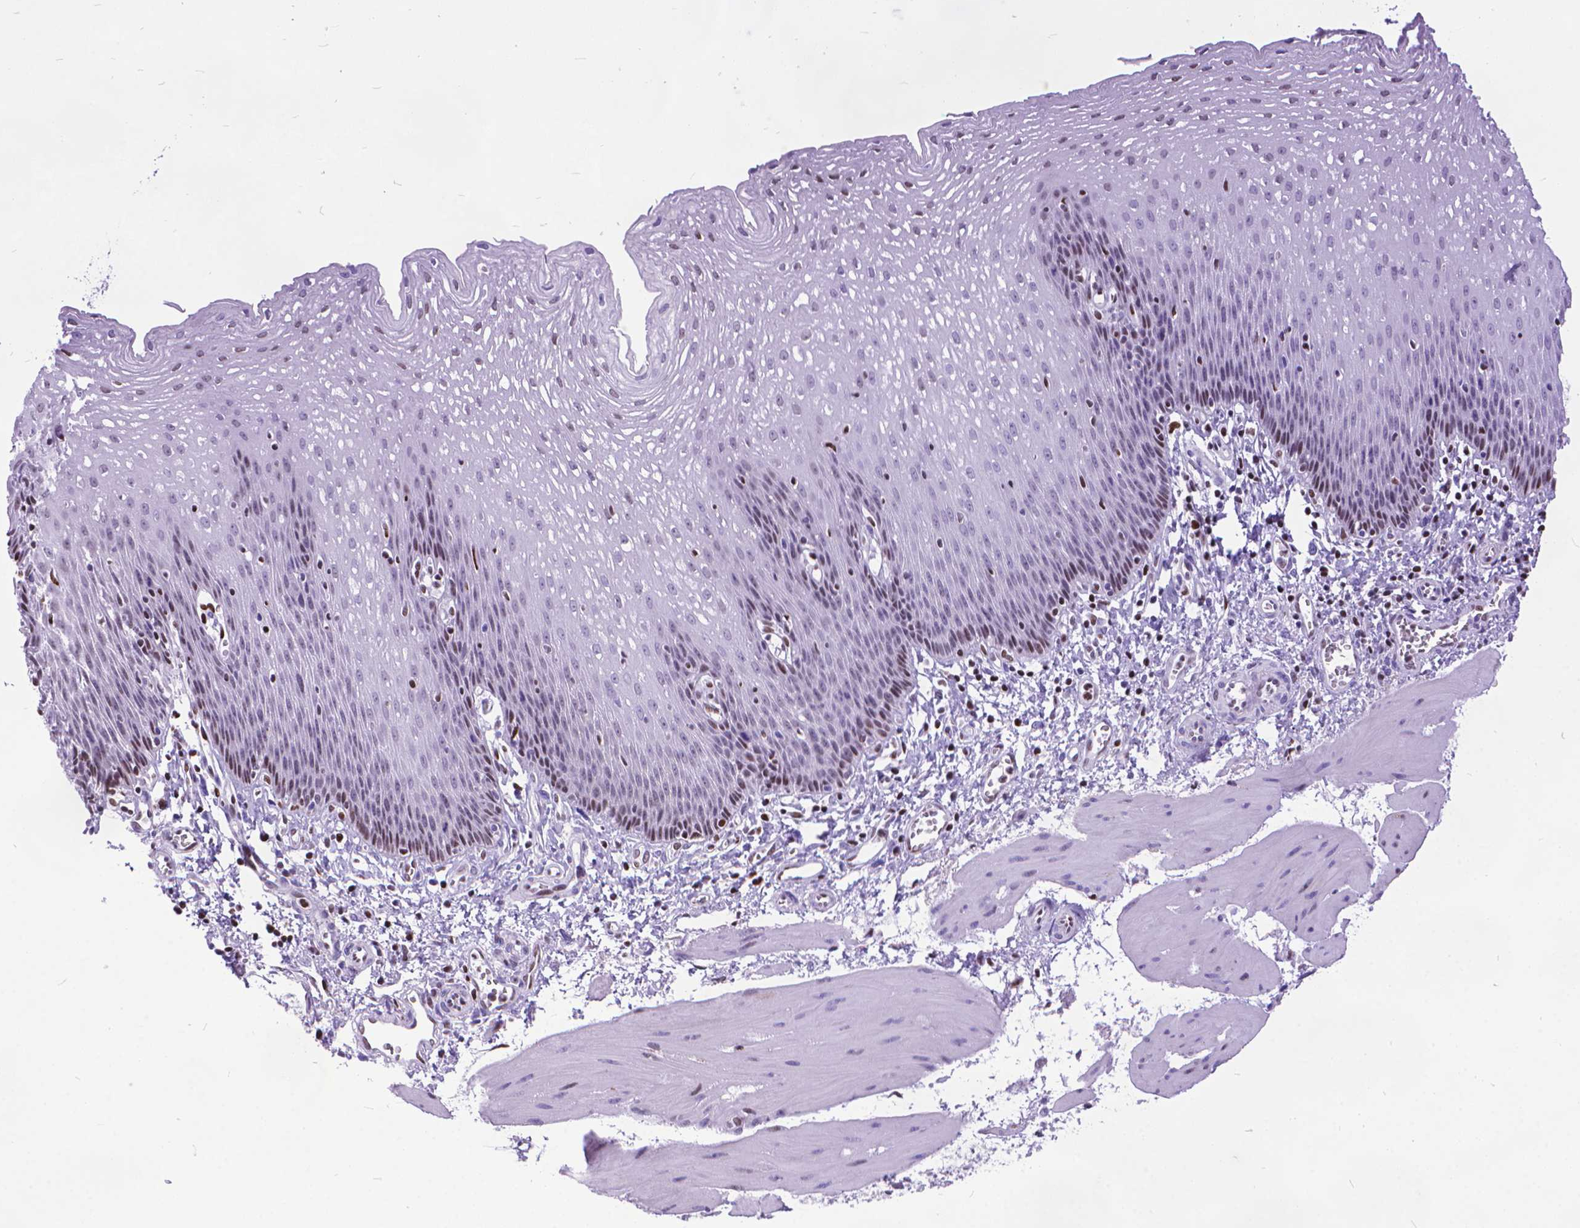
{"staining": {"intensity": "moderate", "quantity": "<25%", "location": "nuclear"}, "tissue": "esophagus", "cell_type": "Squamous epithelial cells", "image_type": "normal", "snomed": [{"axis": "morphology", "description": "Normal tissue, NOS"}, {"axis": "topography", "description": "Esophagus"}], "caption": "IHC staining of unremarkable esophagus, which demonstrates low levels of moderate nuclear positivity in about <25% of squamous epithelial cells indicating moderate nuclear protein expression. The staining was performed using DAB (3,3'-diaminobenzidine) (brown) for protein detection and nuclei were counterstained in hematoxylin (blue).", "gene": "POLE4", "patient": {"sex": "female", "age": 64}}